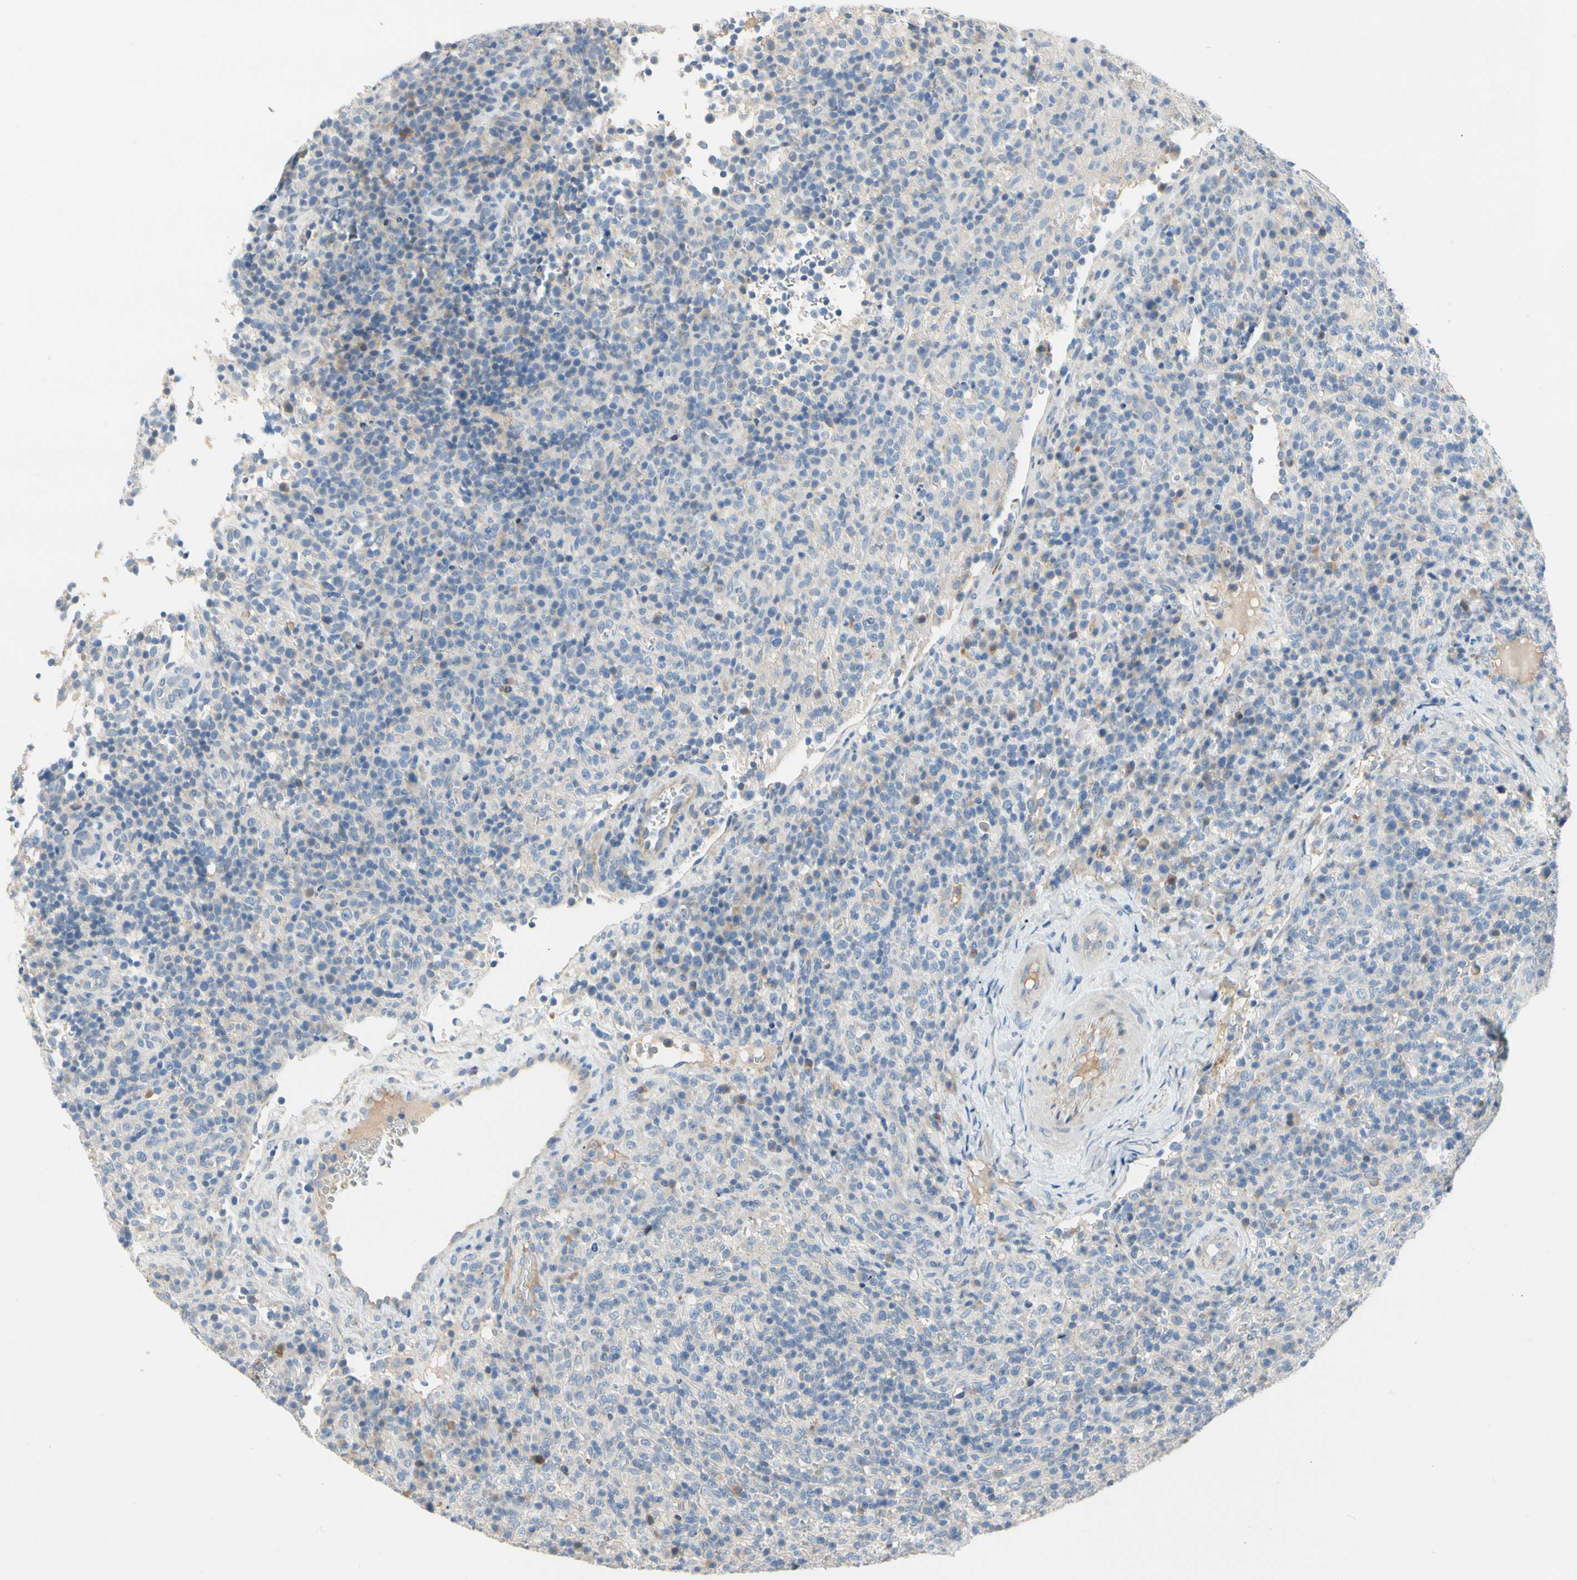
{"staining": {"intensity": "negative", "quantity": "none", "location": "none"}, "tissue": "lymphoma", "cell_type": "Tumor cells", "image_type": "cancer", "snomed": [{"axis": "morphology", "description": "Malignant lymphoma, non-Hodgkin's type, High grade"}, {"axis": "topography", "description": "Lymph node"}], "caption": "An immunohistochemistry (IHC) histopathology image of lymphoma is shown. There is no staining in tumor cells of lymphoma.", "gene": "CCM2L", "patient": {"sex": "female", "age": 76}}